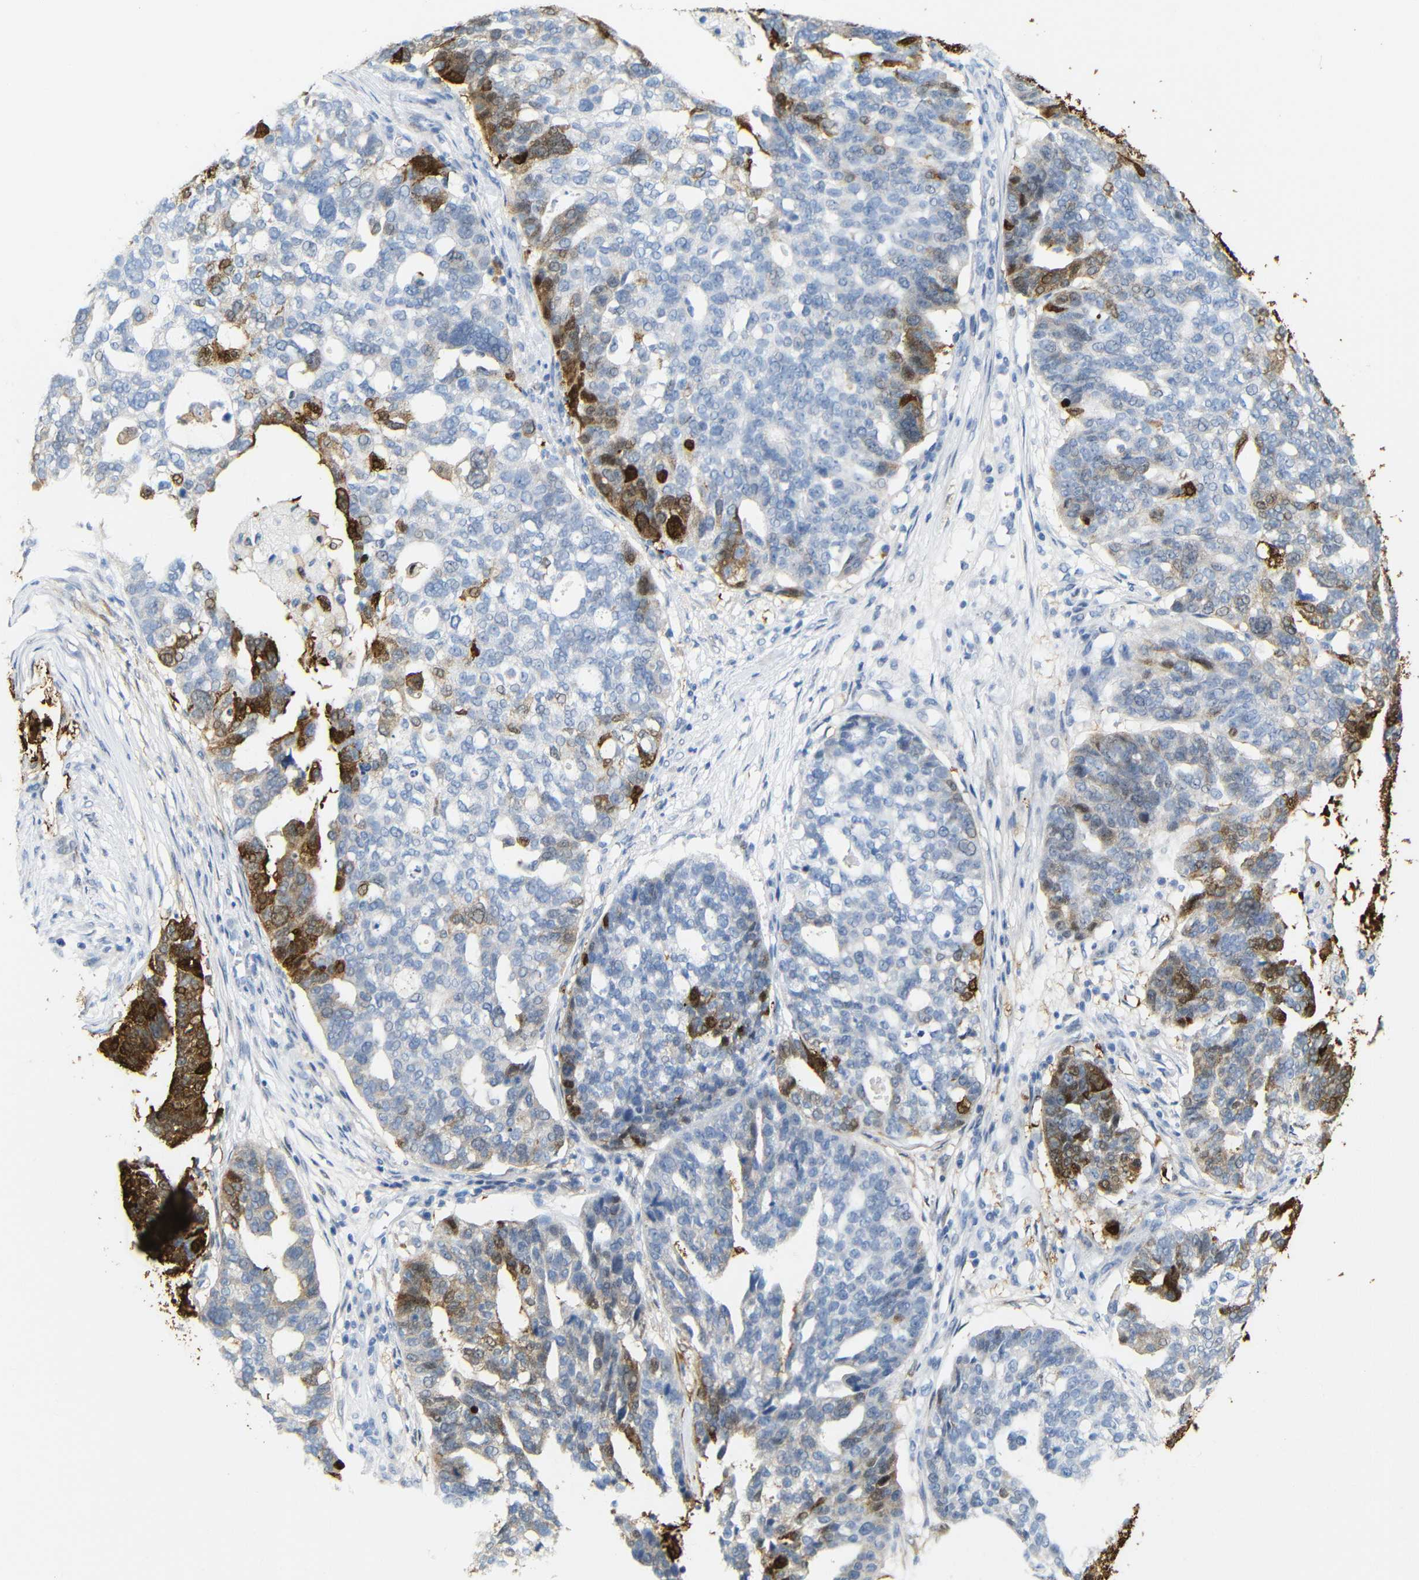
{"staining": {"intensity": "strong", "quantity": "<25%", "location": "cytoplasmic/membranous"}, "tissue": "ovarian cancer", "cell_type": "Tumor cells", "image_type": "cancer", "snomed": [{"axis": "morphology", "description": "Cystadenocarcinoma, serous, NOS"}, {"axis": "topography", "description": "Ovary"}], "caption": "A brown stain highlights strong cytoplasmic/membranous staining of a protein in human ovarian cancer tumor cells. (DAB (3,3'-diaminobenzidine) IHC with brightfield microscopy, high magnification).", "gene": "MT1A", "patient": {"sex": "female", "age": 59}}